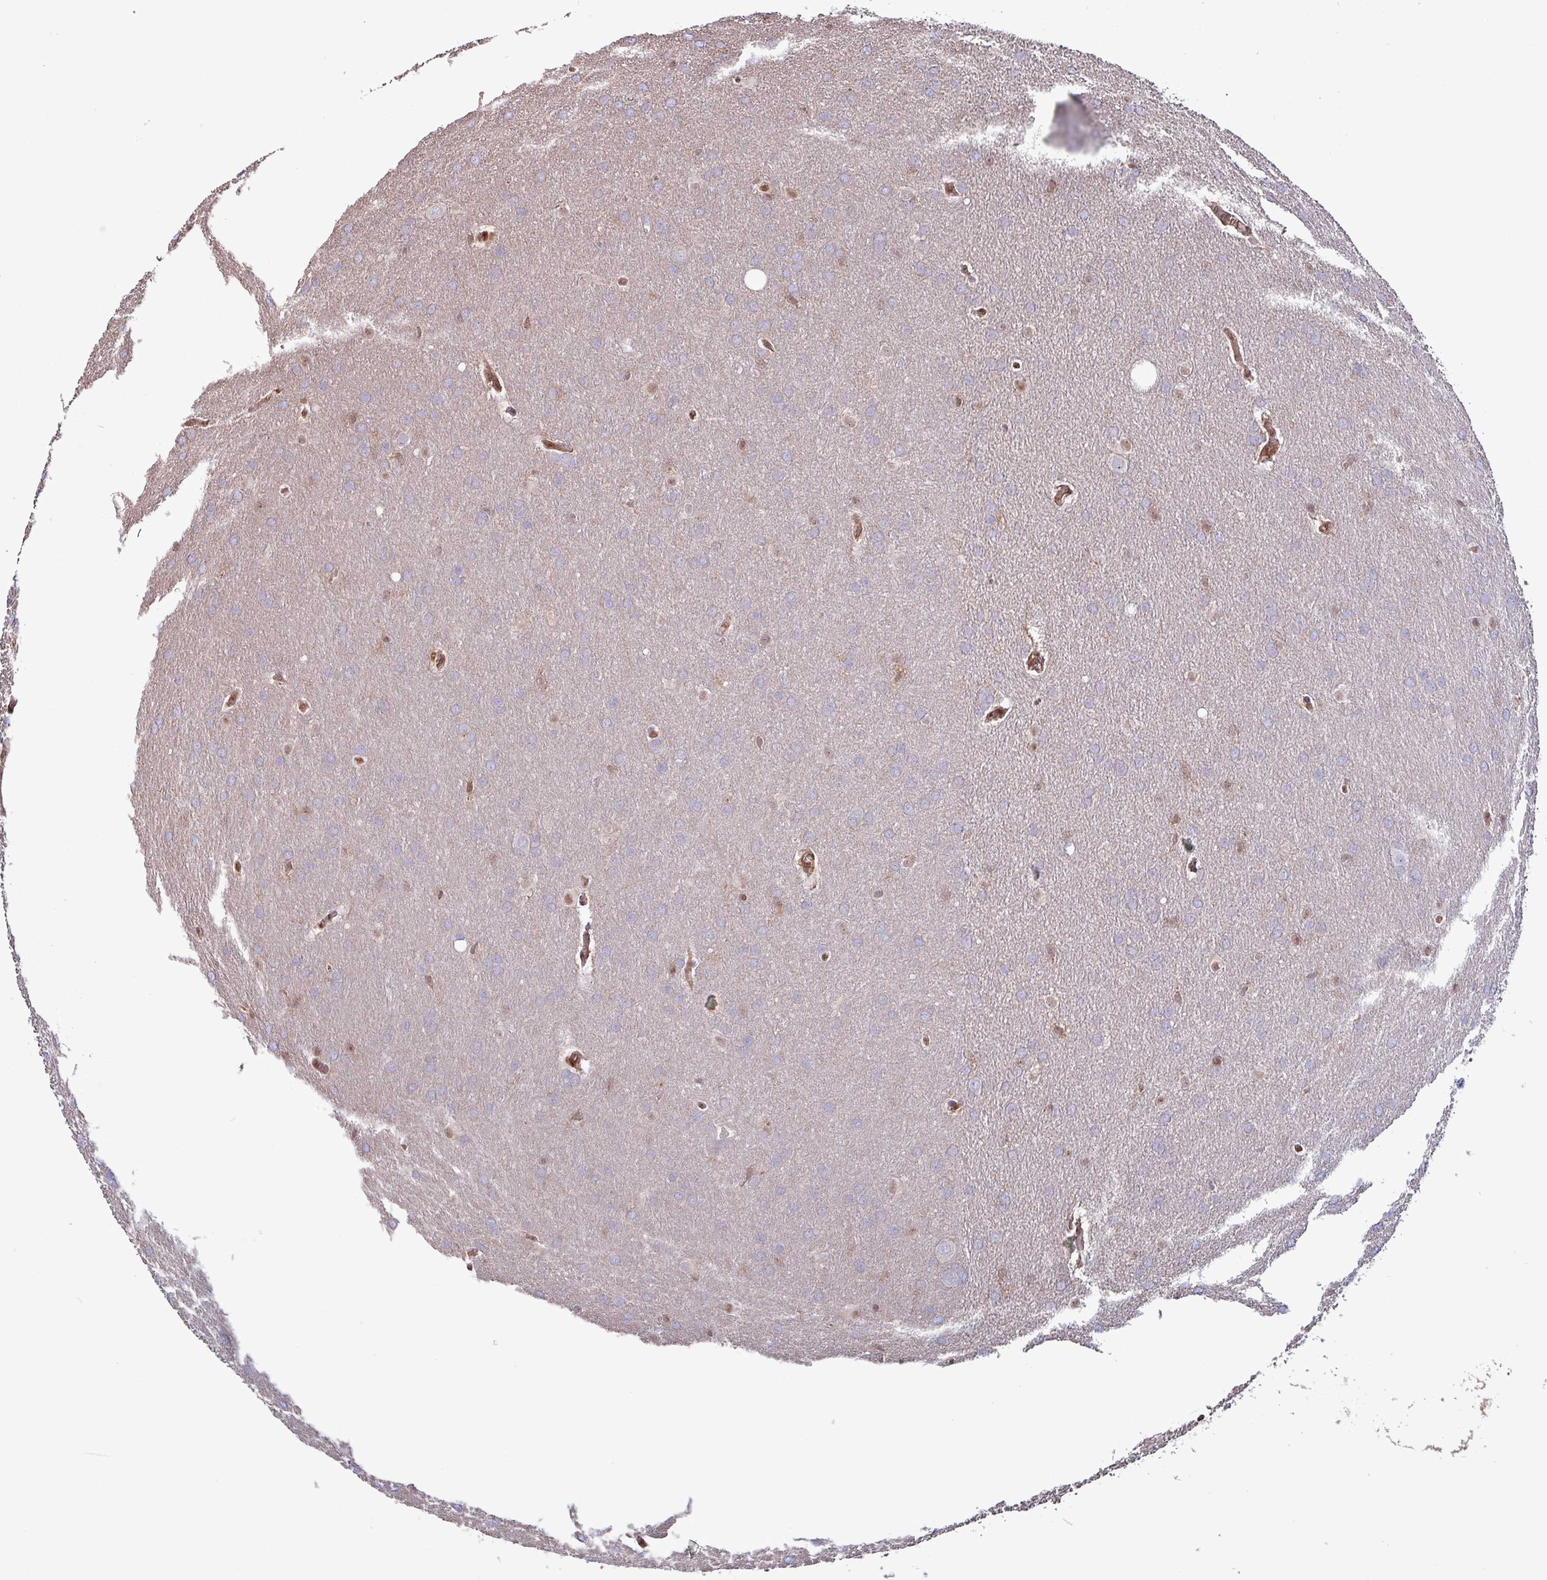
{"staining": {"intensity": "negative", "quantity": "none", "location": "none"}, "tissue": "glioma", "cell_type": "Tumor cells", "image_type": "cancer", "snomed": [{"axis": "morphology", "description": "Glioma, malignant, Low grade"}, {"axis": "topography", "description": "Brain"}], "caption": "Immunohistochemistry image of neoplastic tissue: glioma stained with DAB (3,3'-diaminobenzidine) shows no significant protein staining in tumor cells. (Immunohistochemistry (ihc), brightfield microscopy, high magnification).", "gene": "PSMB8", "patient": {"sex": "female", "age": 32}}